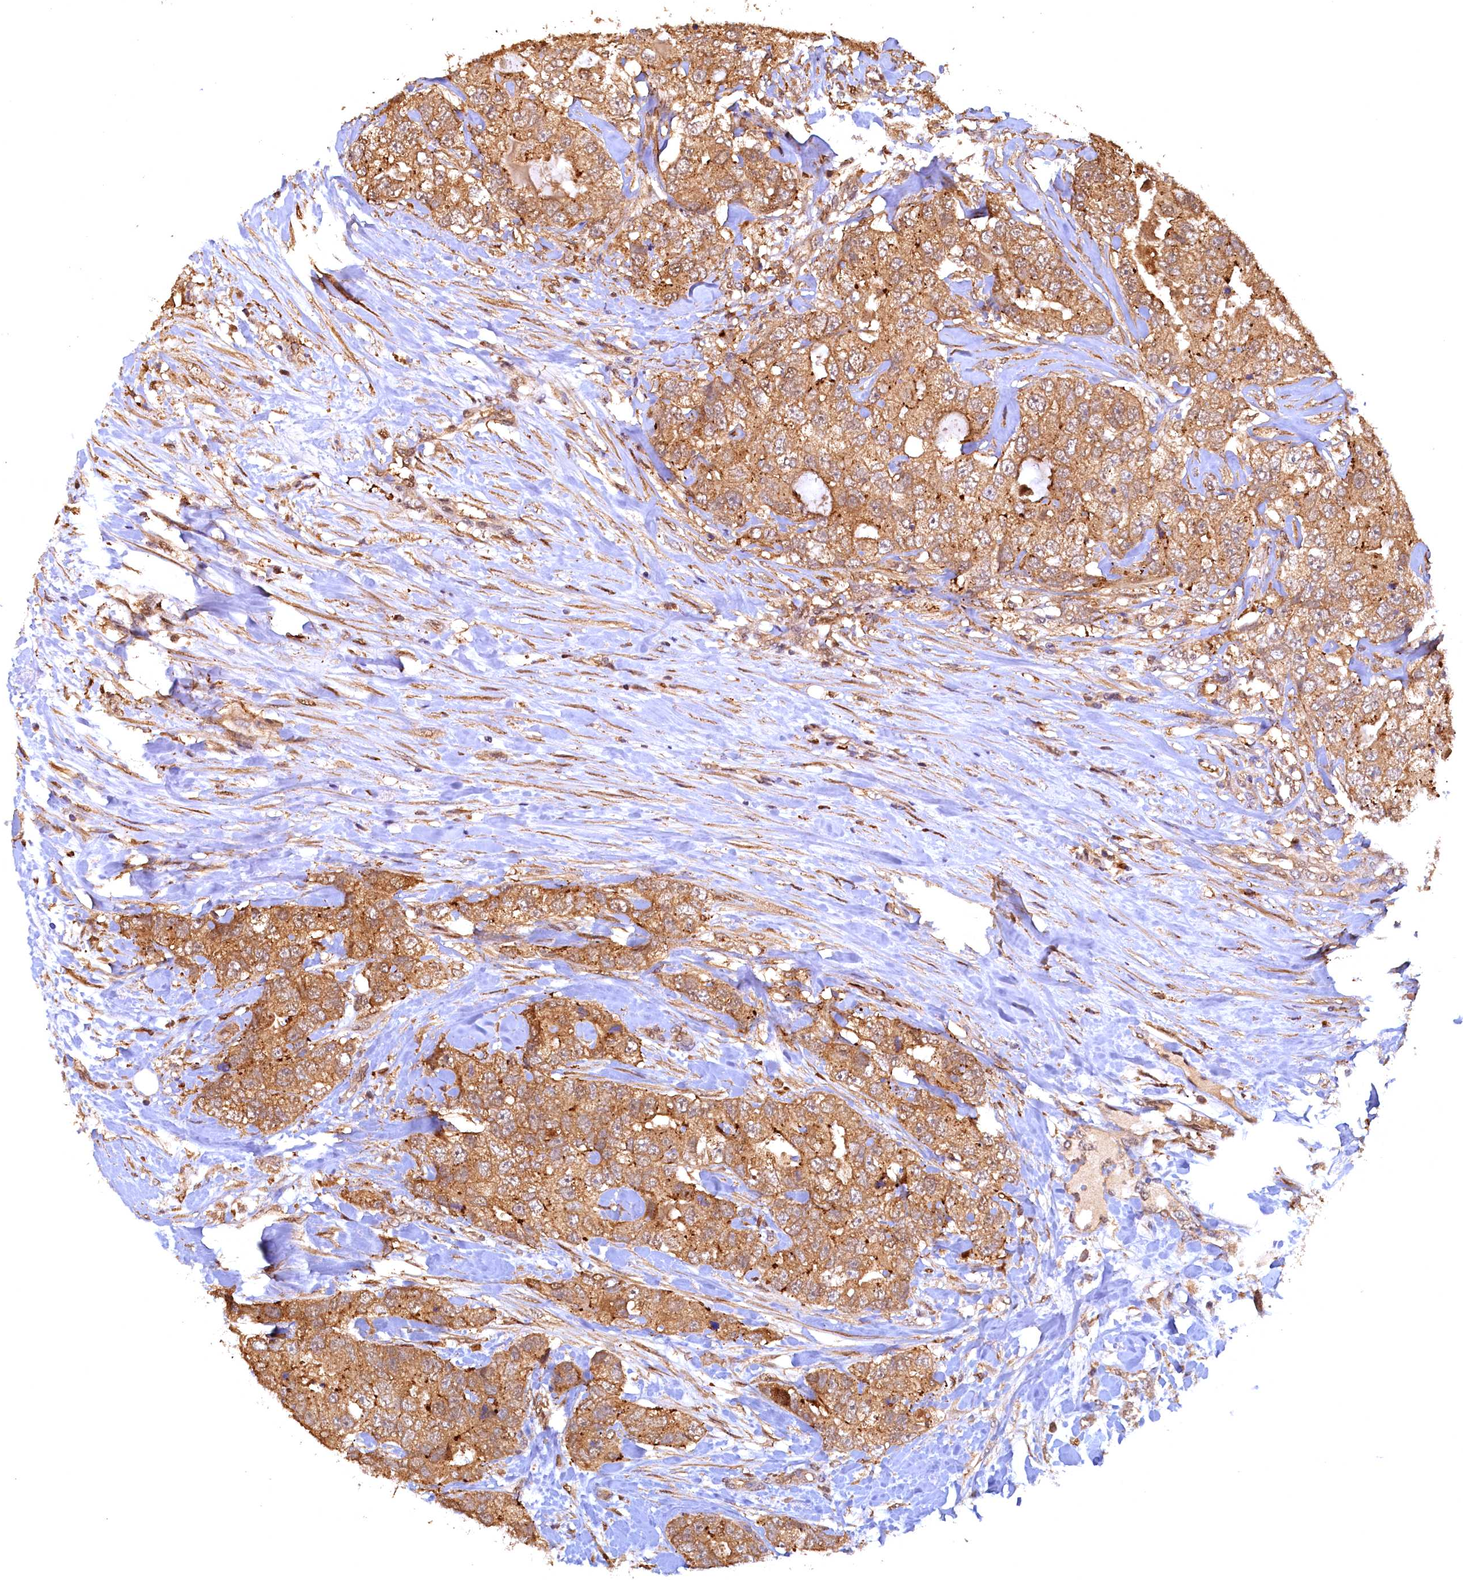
{"staining": {"intensity": "moderate", "quantity": ">75%", "location": "cytoplasmic/membranous"}, "tissue": "breast cancer", "cell_type": "Tumor cells", "image_type": "cancer", "snomed": [{"axis": "morphology", "description": "Duct carcinoma"}, {"axis": "topography", "description": "Breast"}], "caption": "Immunohistochemical staining of invasive ductal carcinoma (breast) reveals moderate cytoplasmic/membranous protein expression in approximately >75% of tumor cells.", "gene": "UBL7", "patient": {"sex": "female", "age": 62}}